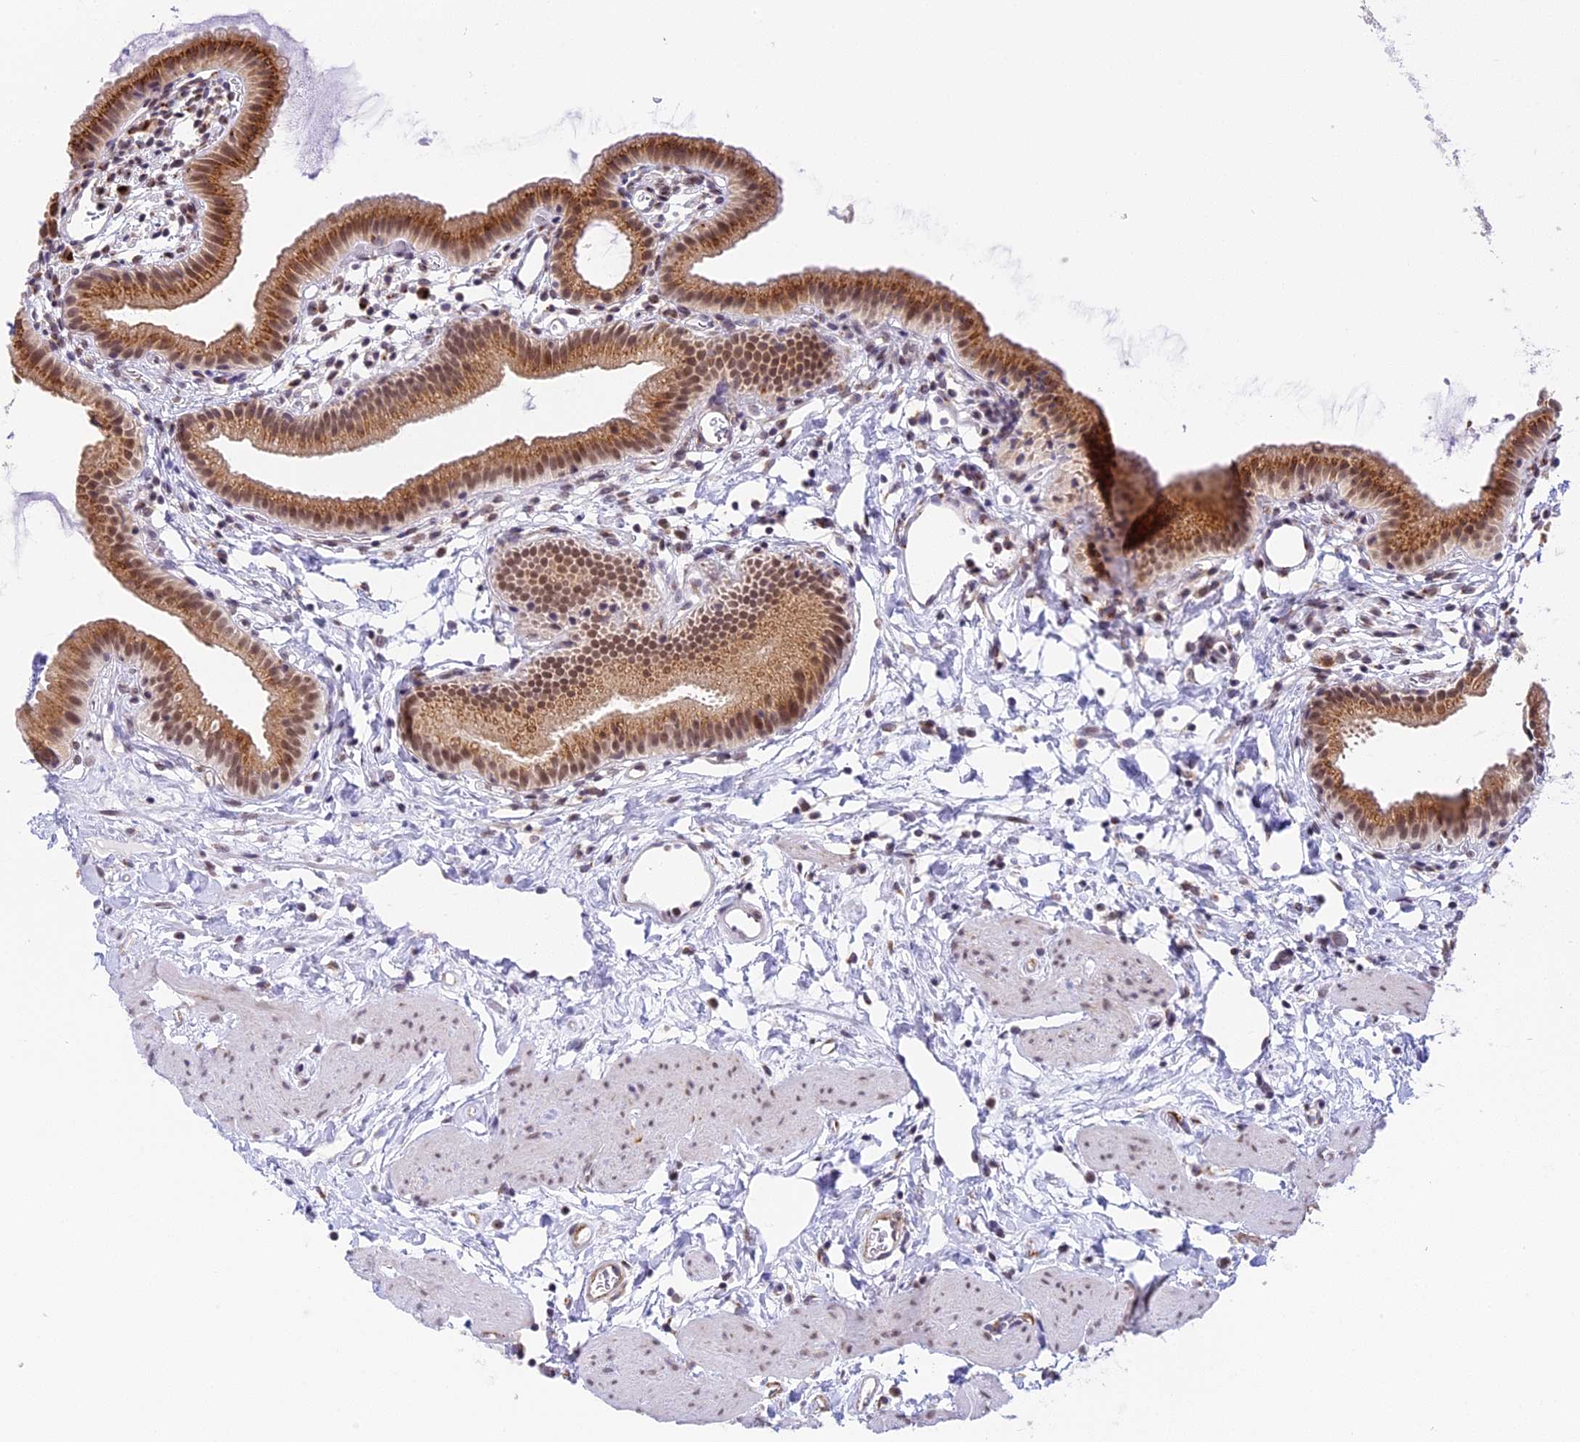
{"staining": {"intensity": "moderate", "quantity": ">75%", "location": "cytoplasmic/membranous,nuclear"}, "tissue": "gallbladder", "cell_type": "Glandular cells", "image_type": "normal", "snomed": [{"axis": "morphology", "description": "Normal tissue, NOS"}, {"axis": "topography", "description": "Gallbladder"}], "caption": "Approximately >75% of glandular cells in unremarkable gallbladder demonstrate moderate cytoplasmic/membranous,nuclear protein positivity as visualized by brown immunohistochemical staining.", "gene": "HEATR5B", "patient": {"sex": "female", "age": 46}}